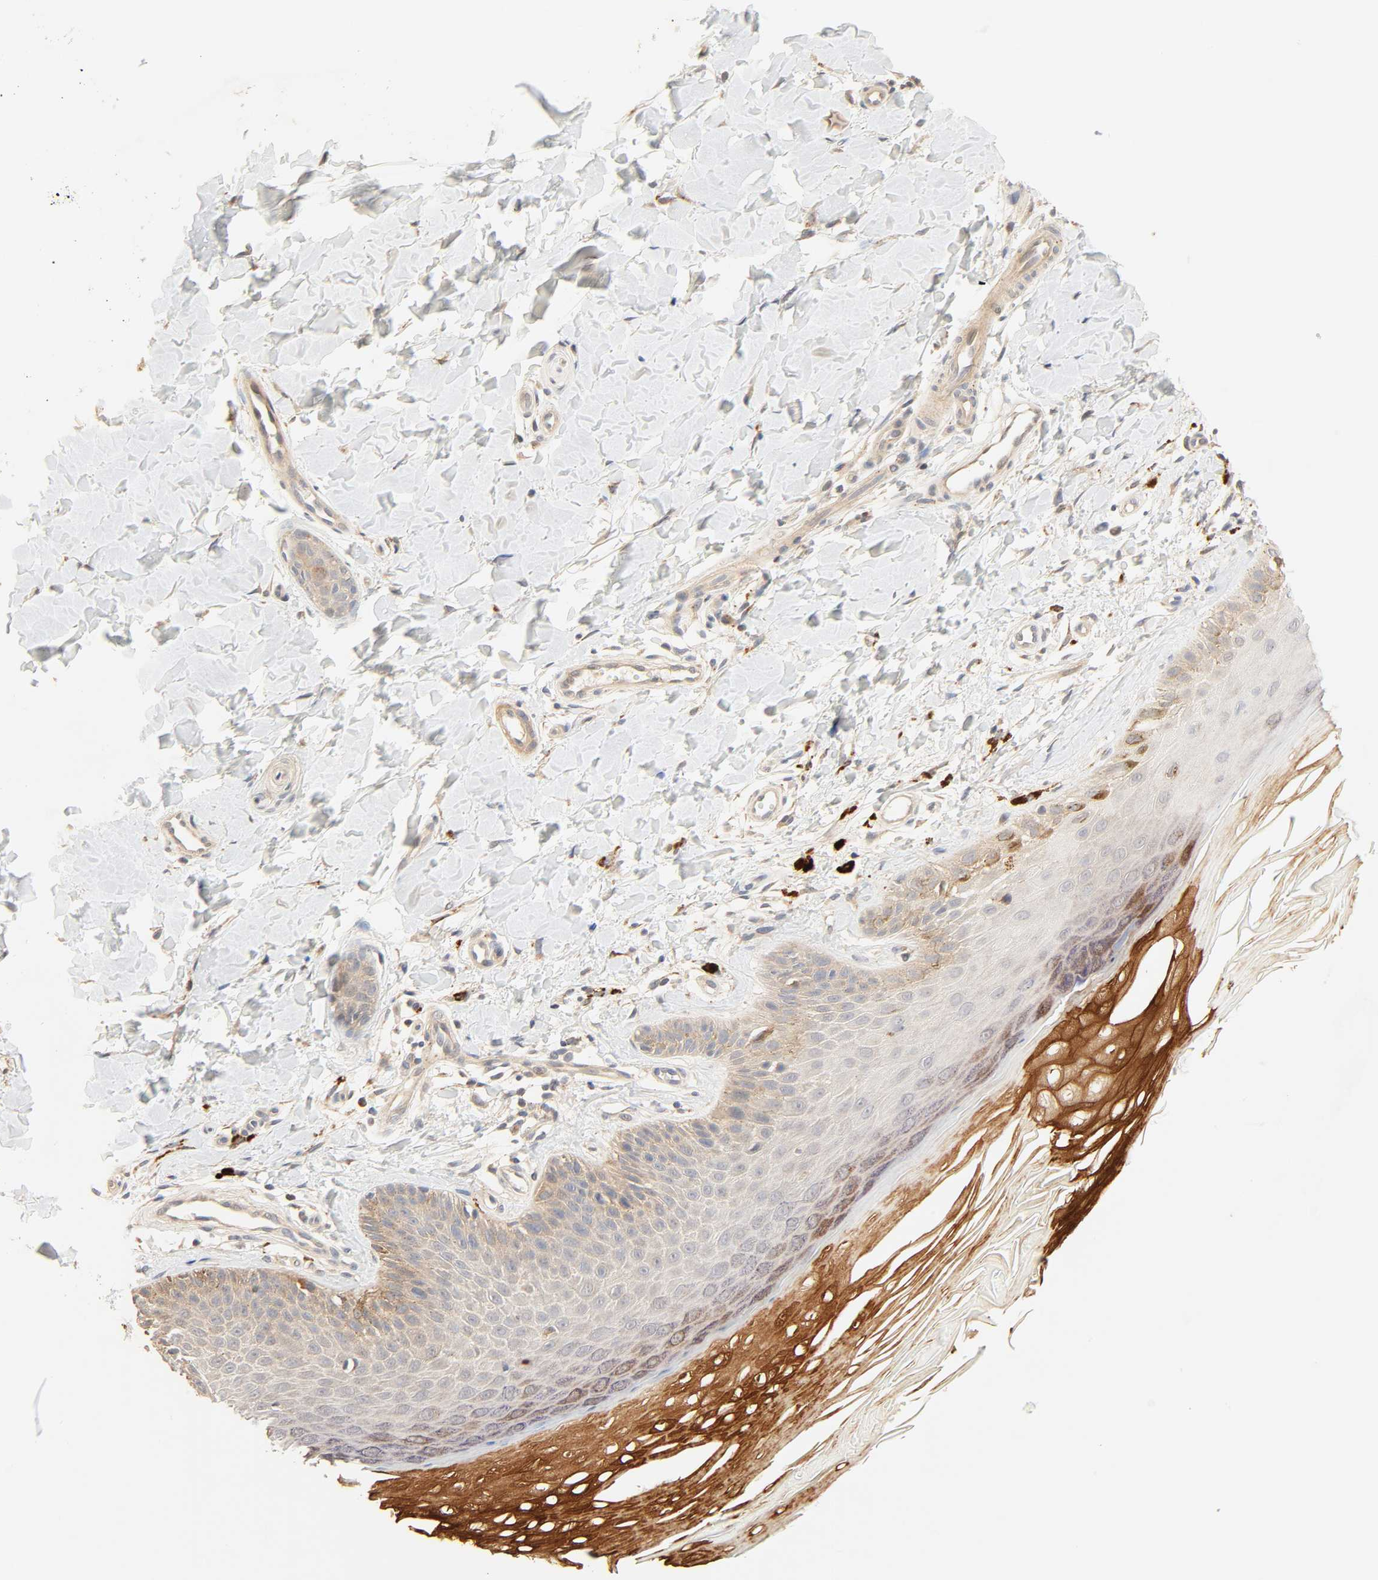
{"staining": {"intensity": "weak", "quantity": ">75%", "location": "cytoplasmic/membranous"}, "tissue": "skin", "cell_type": "Fibroblasts", "image_type": "normal", "snomed": [{"axis": "morphology", "description": "Normal tissue, NOS"}, {"axis": "topography", "description": "Skin"}], "caption": "Brown immunohistochemical staining in benign skin exhibits weak cytoplasmic/membranous staining in approximately >75% of fibroblasts.", "gene": "MAPK6", "patient": {"sex": "male", "age": 26}}